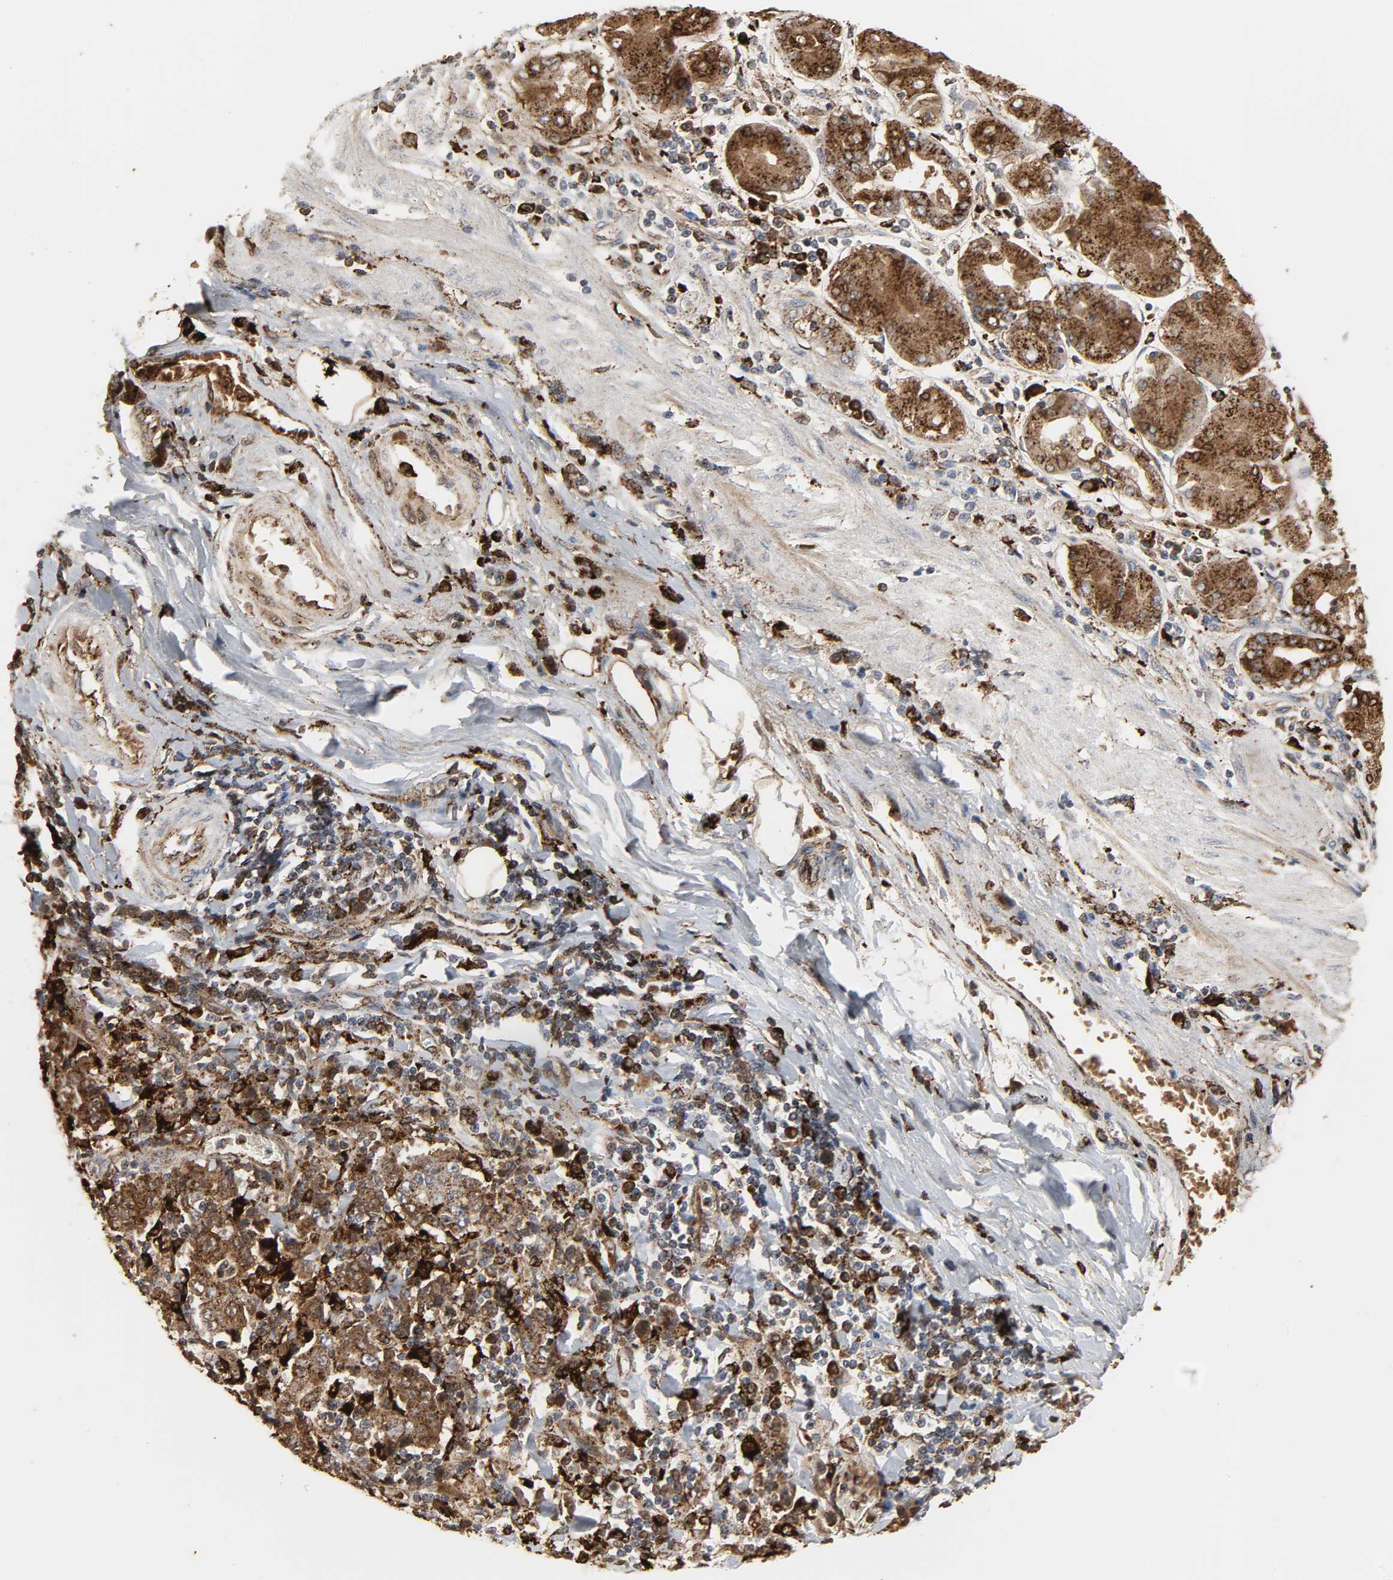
{"staining": {"intensity": "moderate", "quantity": ">75%", "location": "cytoplasmic/membranous"}, "tissue": "stomach cancer", "cell_type": "Tumor cells", "image_type": "cancer", "snomed": [{"axis": "morphology", "description": "Normal tissue, NOS"}, {"axis": "morphology", "description": "Adenocarcinoma, NOS"}, {"axis": "topography", "description": "Stomach, upper"}, {"axis": "topography", "description": "Stomach"}], "caption": "Stomach cancer (adenocarcinoma) stained for a protein (brown) reveals moderate cytoplasmic/membranous positive positivity in about >75% of tumor cells.", "gene": "PSAP", "patient": {"sex": "male", "age": 59}}